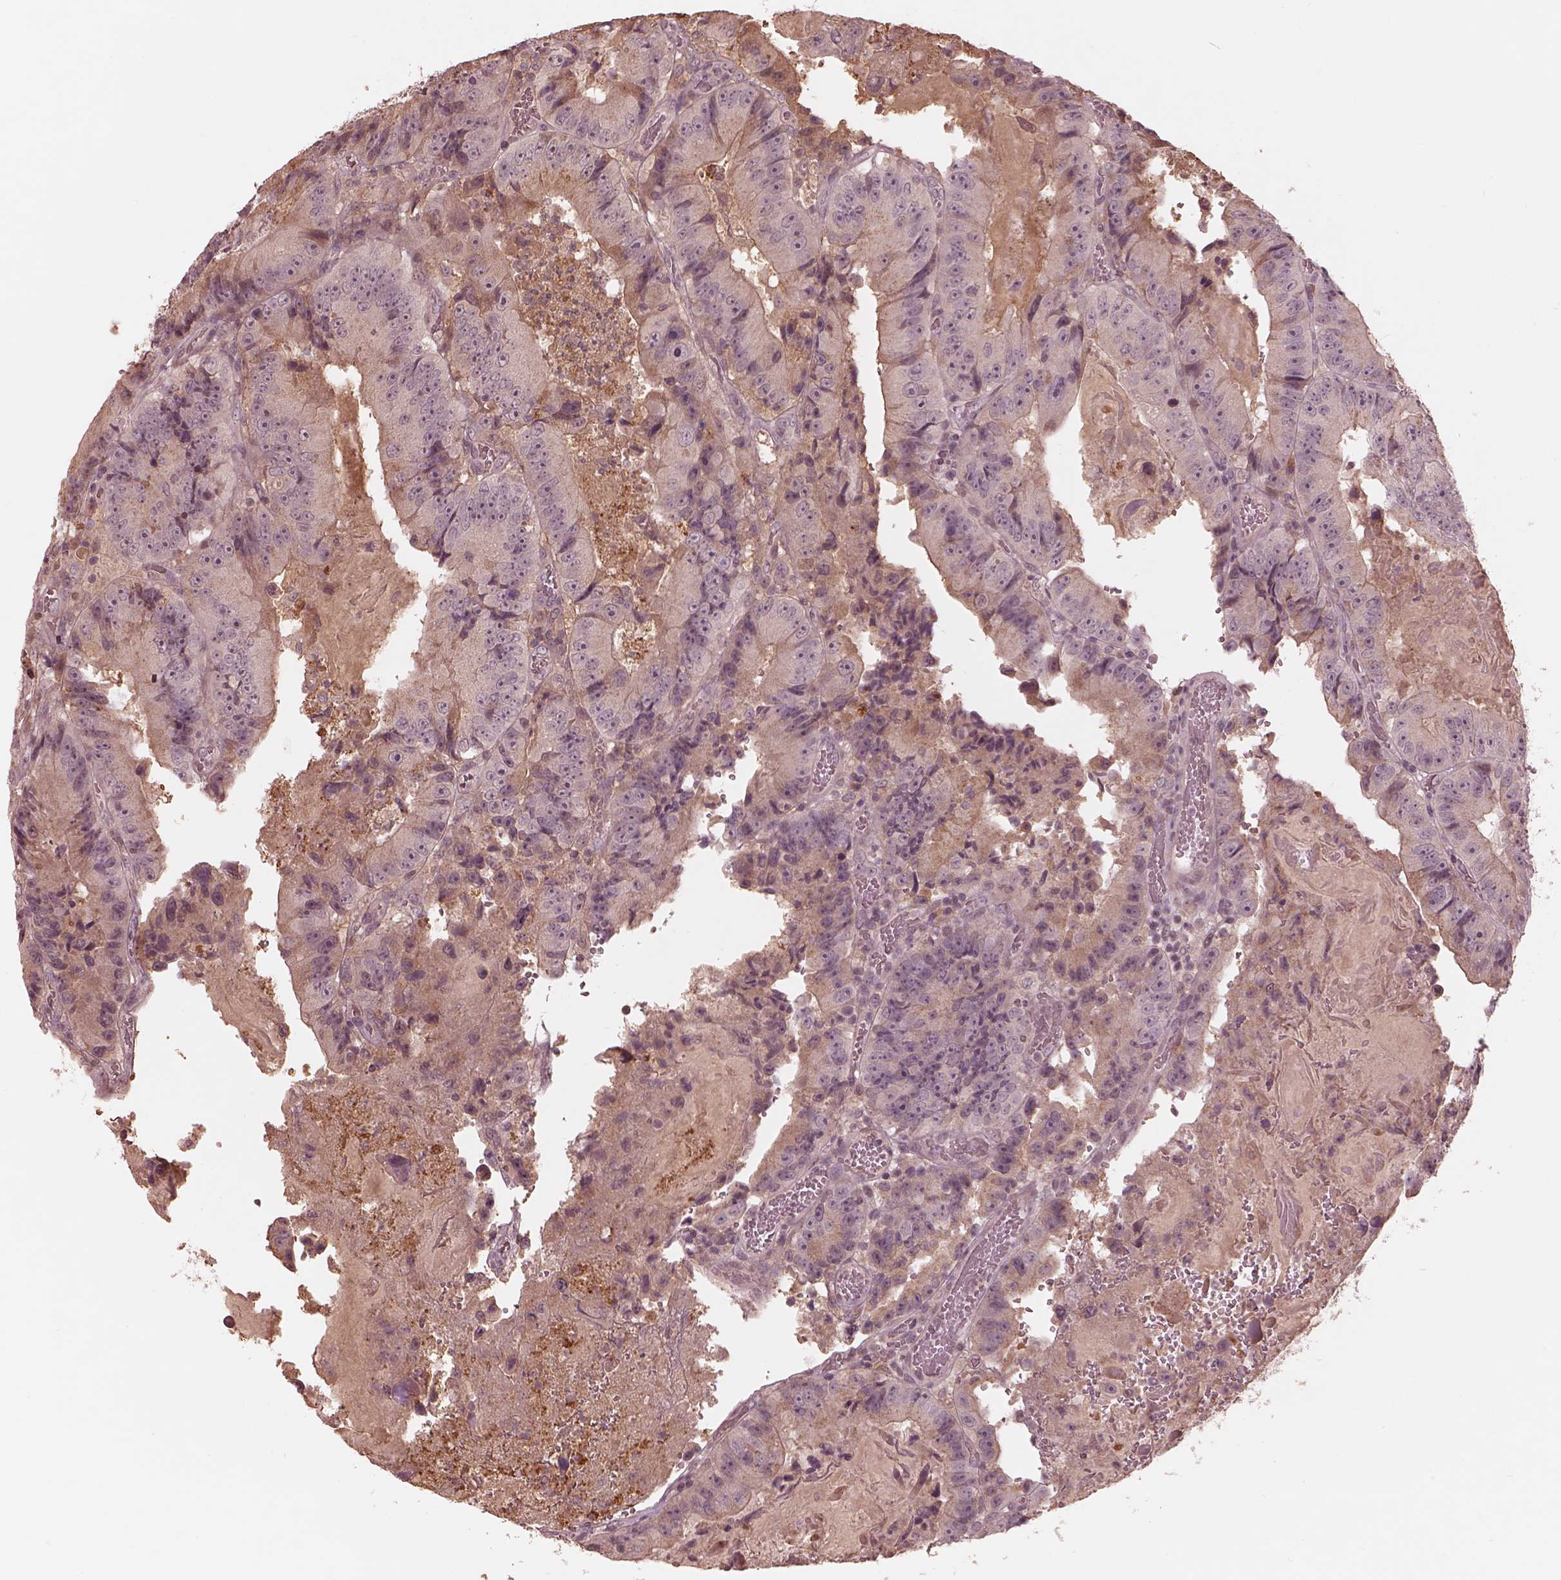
{"staining": {"intensity": "negative", "quantity": "none", "location": "none"}, "tissue": "colorectal cancer", "cell_type": "Tumor cells", "image_type": "cancer", "snomed": [{"axis": "morphology", "description": "Adenocarcinoma, NOS"}, {"axis": "topography", "description": "Colon"}], "caption": "A photomicrograph of human colorectal cancer is negative for staining in tumor cells.", "gene": "TF", "patient": {"sex": "female", "age": 86}}